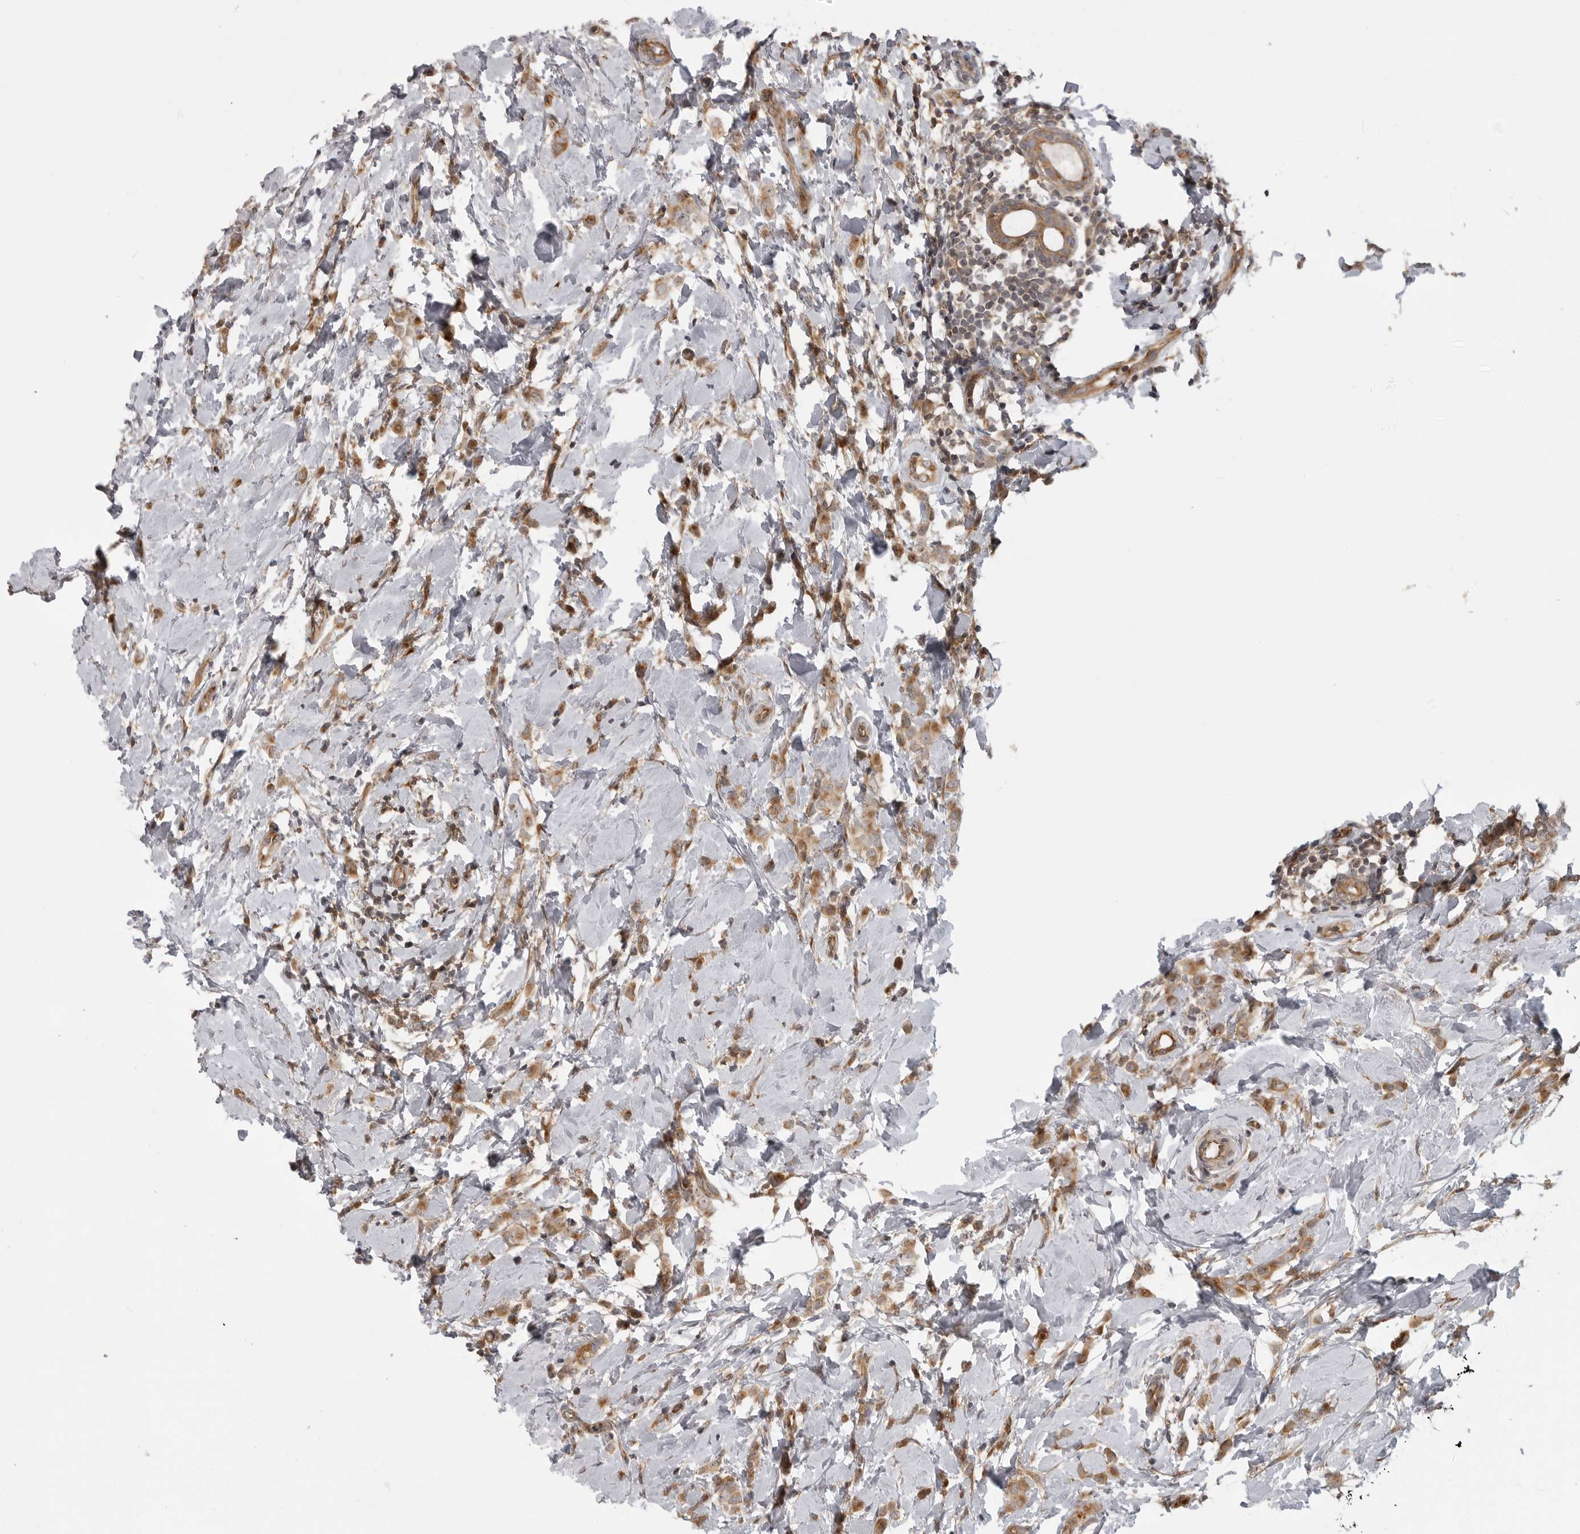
{"staining": {"intensity": "moderate", "quantity": ">75%", "location": "cytoplasmic/membranous"}, "tissue": "breast cancer", "cell_type": "Tumor cells", "image_type": "cancer", "snomed": [{"axis": "morphology", "description": "Lobular carcinoma"}, {"axis": "topography", "description": "Breast"}], "caption": "Lobular carcinoma (breast) stained with a protein marker demonstrates moderate staining in tumor cells.", "gene": "LRRC45", "patient": {"sex": "female", "age": 47}}